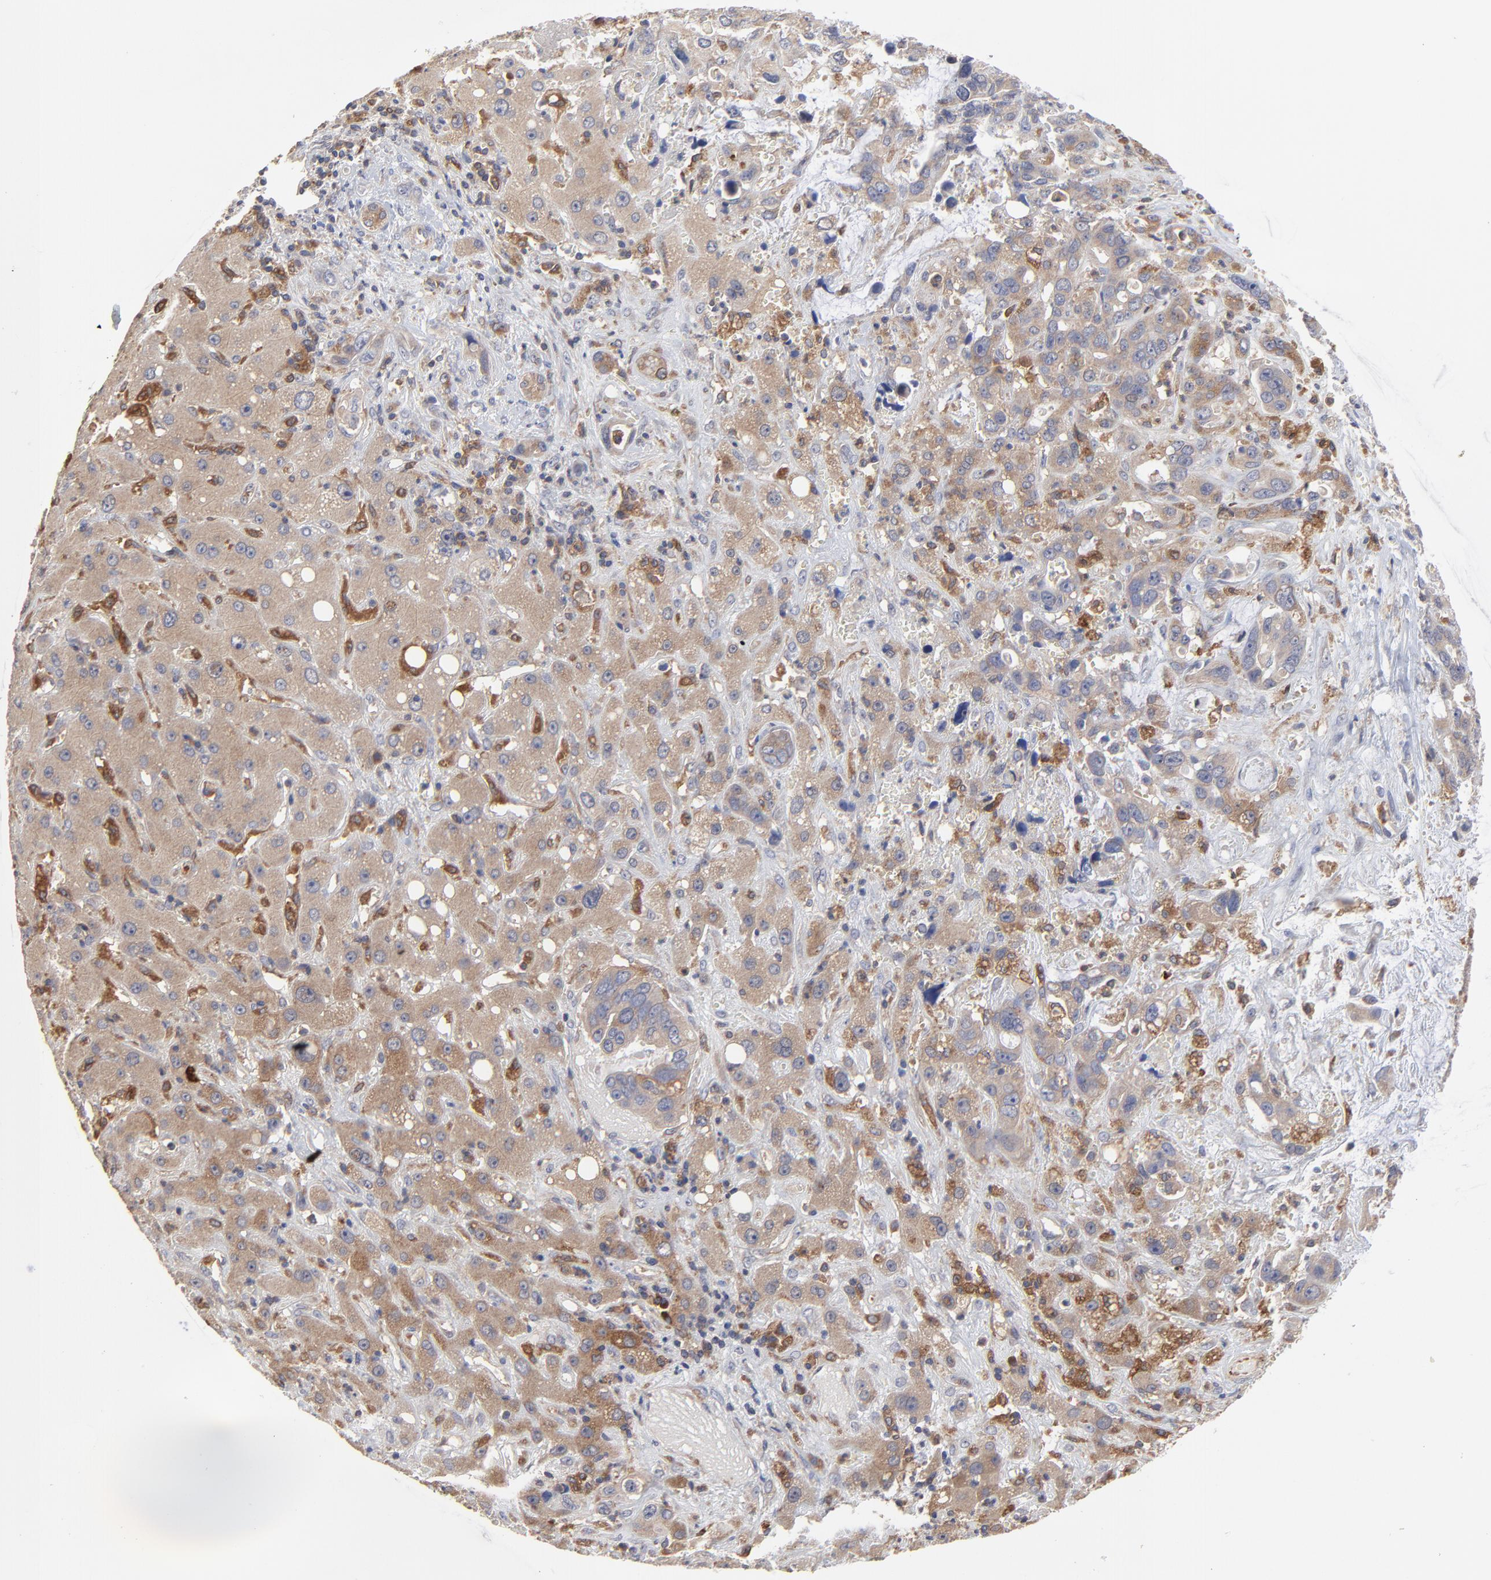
{"staining": {"intensity": "moderate", "quantity": ">75%", "location": "cytoplasmic/membranous"}, "tissue": "liver cancer", "cell_type": "Tumor cells", "image_type": "cancer", "snomed": [{"axis": "morphology", "description": "Cholangiocarcinoma"}, {"axis": "topography", "description": "Liver"}], "caption": "There is medium levels of moderate cytoplasmic/membranous staining in tumor cells of liver cholangiocarcinoma, as demonstrated by immunohistochemical staining (brown color).", "gene": "RAB9A", "patient": {"sex": "female", "age": 65}}